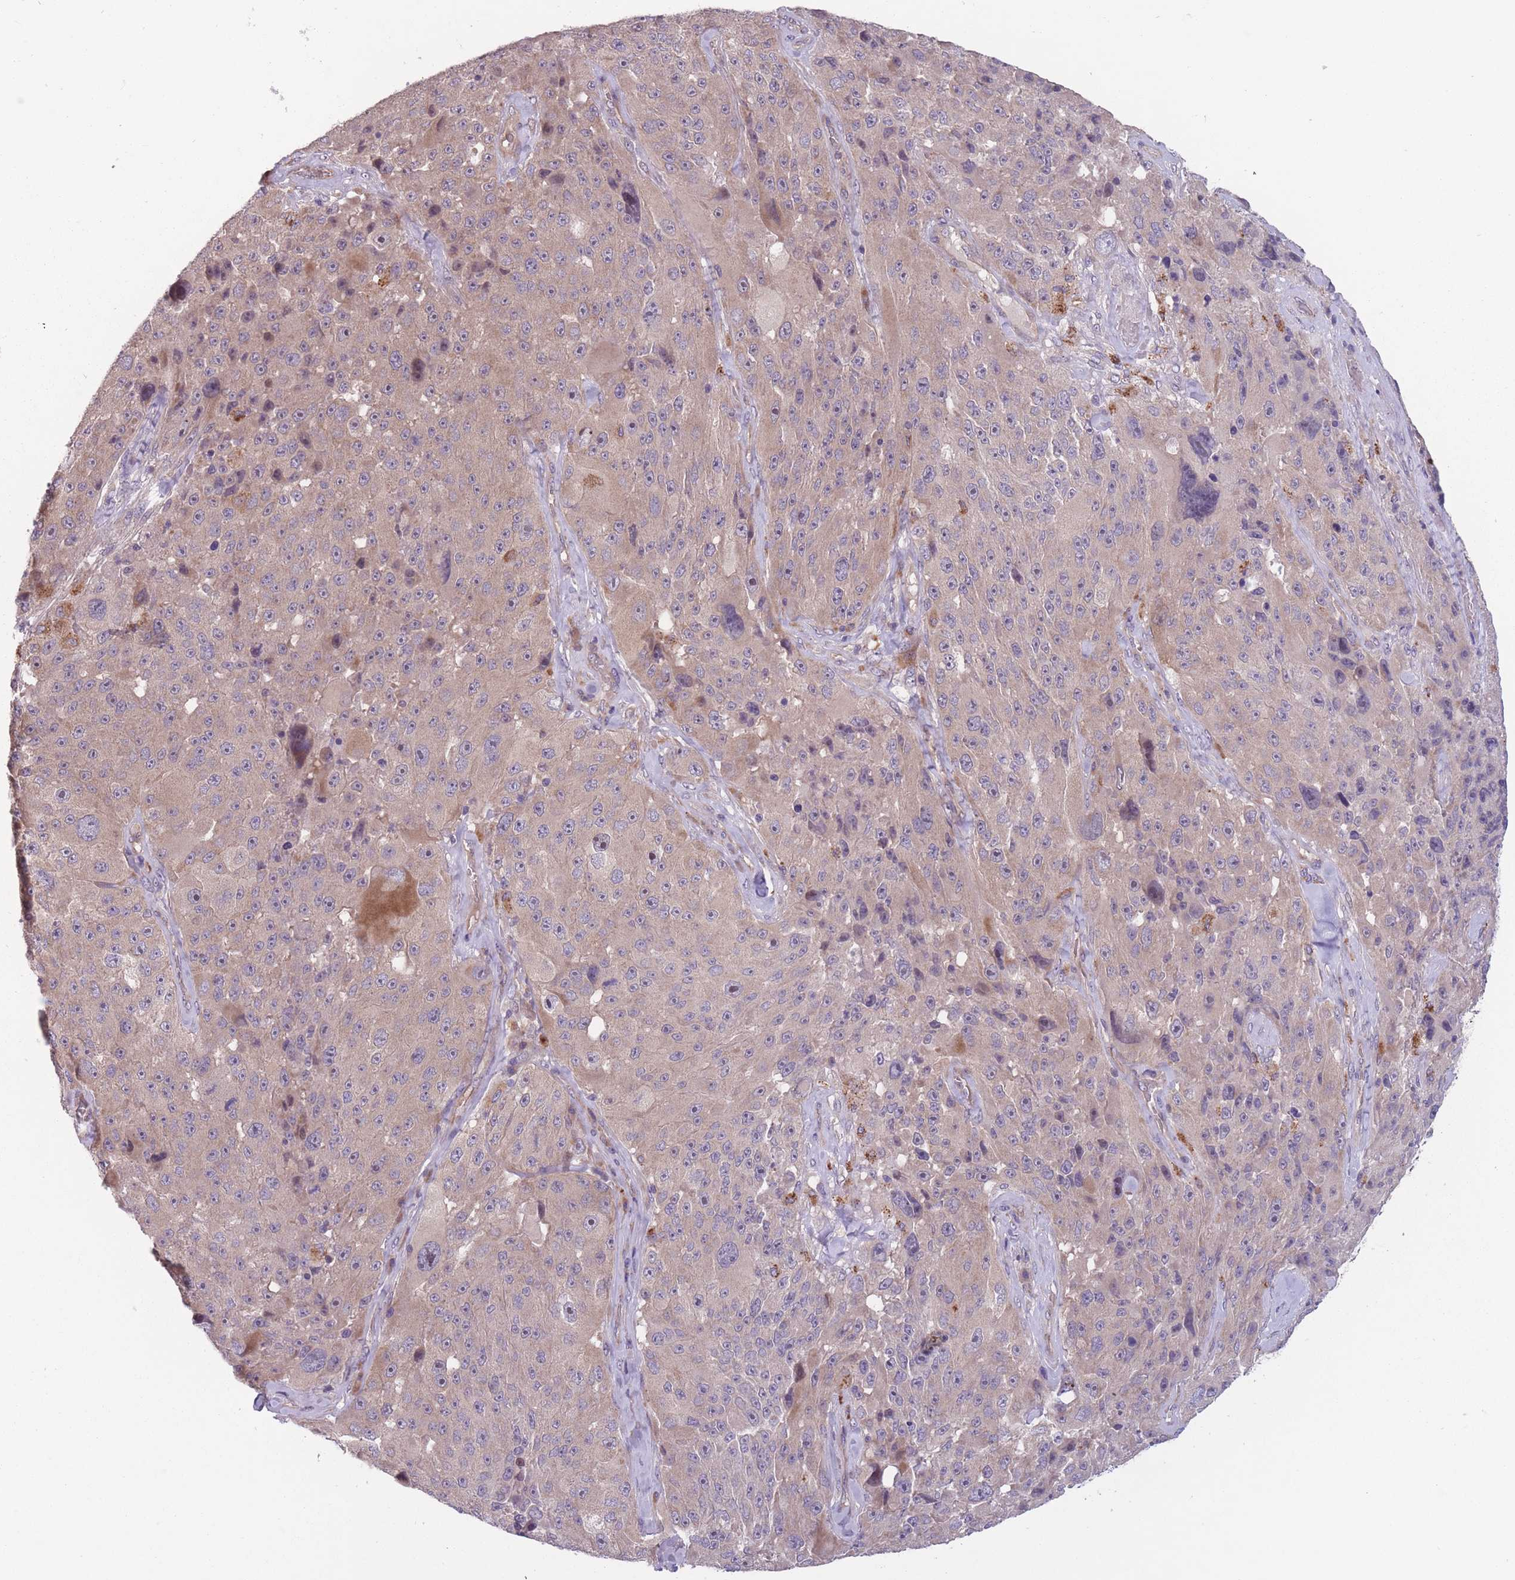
{"staining": {"intensity": "weak", "quantity": "25%-75%", "location": "cytoplasmic/membranous"}, "tissue": "melanoma", "cell_type": "Tumor cells", "image_type": "cancer", "snomed": [{"axis": "morphology", "description": "Malignant melanoma, Metastatic site"}, {"axis": "topography", "description": "Lymph node"}], "caption": "Immunohistochemistry staining of malignant melanoma (metastatic site), which exhibits low levels of weak cytoplasmic/membranous positivity in about 25%-75% of tumor cells indicating weak cytoplasmic/membranous protein positivity. The staining was performed using DAB (3,3'-diaminobenzidine) (brown) for protein detection and nuclei were counterstained in hematoxylin (blue).", "gene": "ITPKC", "patient": {"sex": "male", "age": 62}}